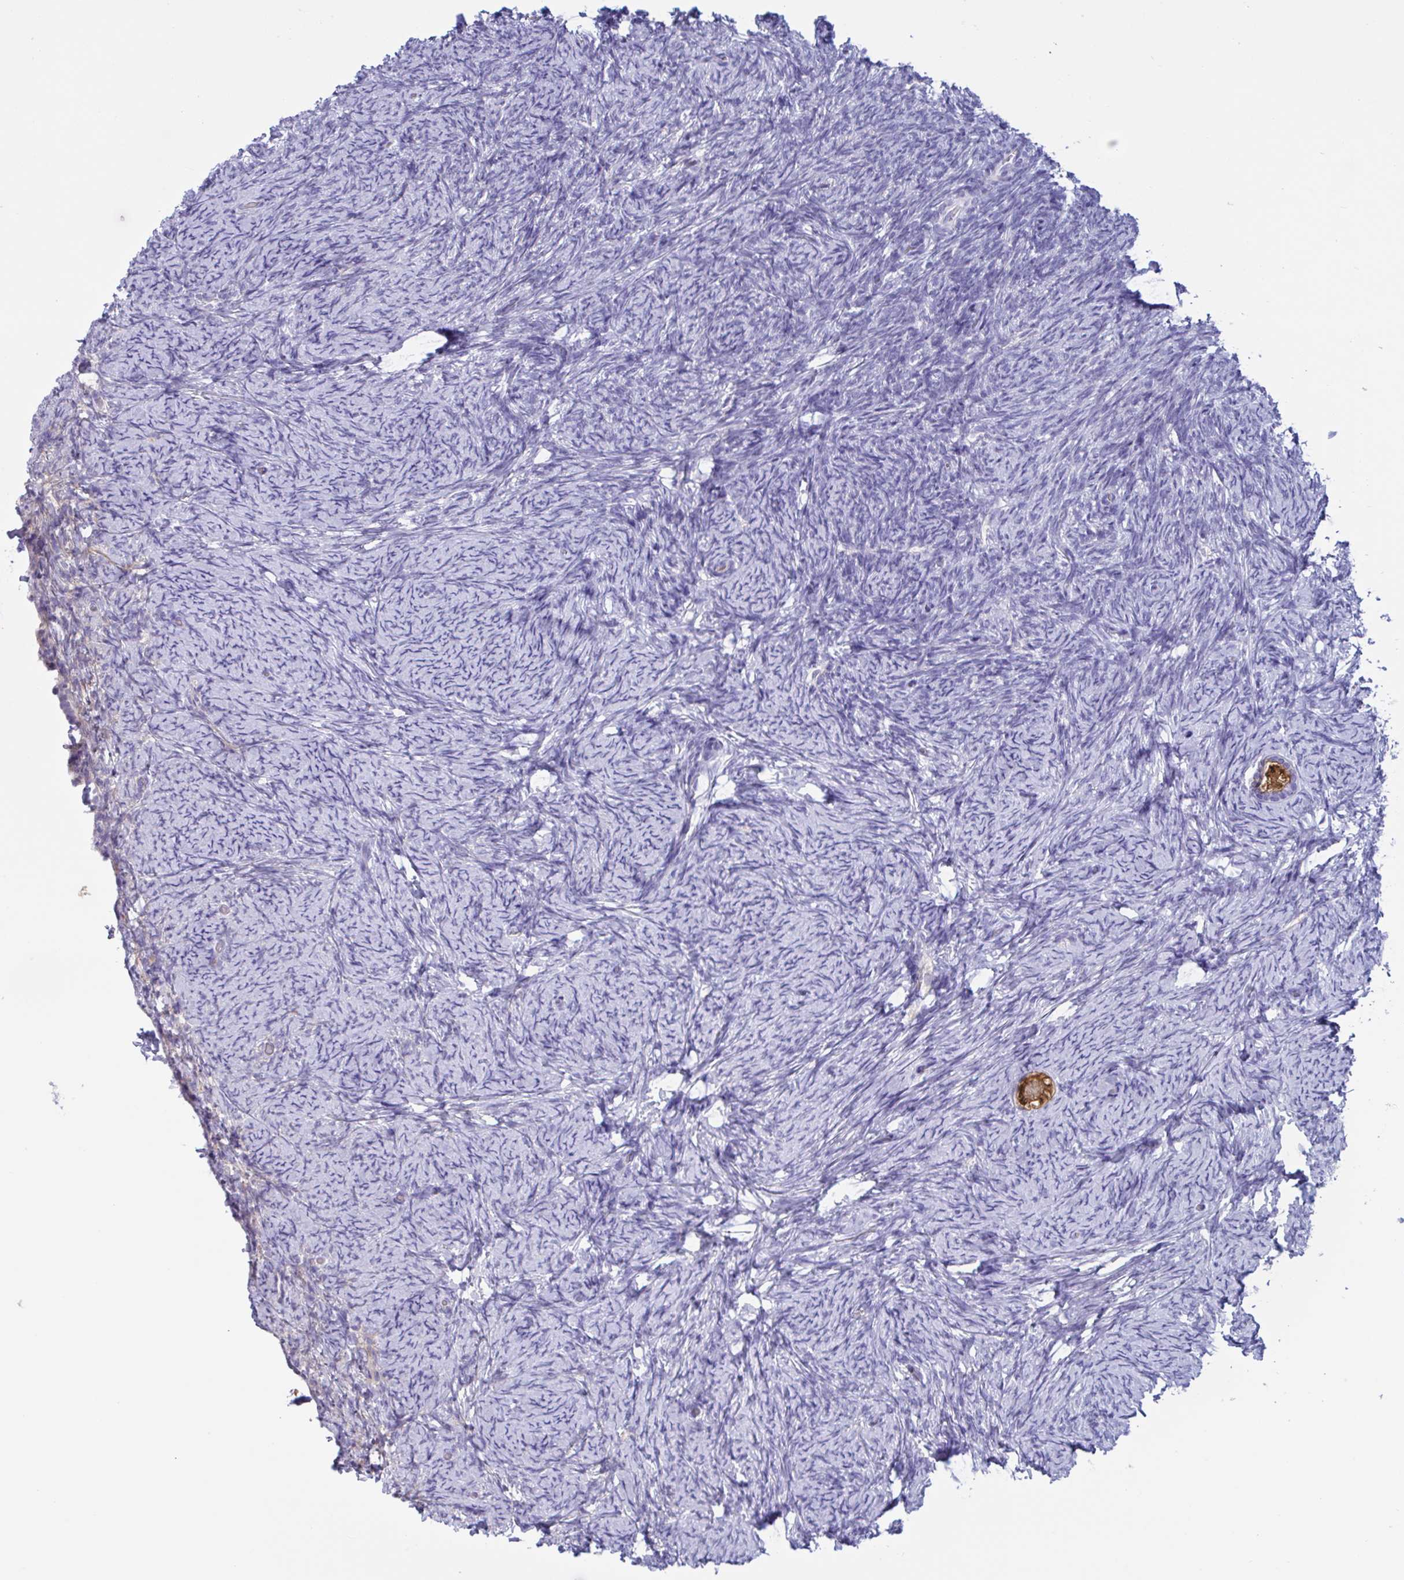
{"staining": {"intensity": "negative", "quantity": "none", "location": "none"}, "tissue": "ovary", "cell_type": "Follicle cells", "image_type": "normal", "snomed": [{"axis": "morphology", "description": "Normal tissue, NOS"}, {"axis": "topography", "description": "Ovary"}], "caption": "Photomicrograph shows no protein positivity in follicle cells of benign ovary.", "gene": "MS4A14", "patient": {"sex": "female", "age": 34}}